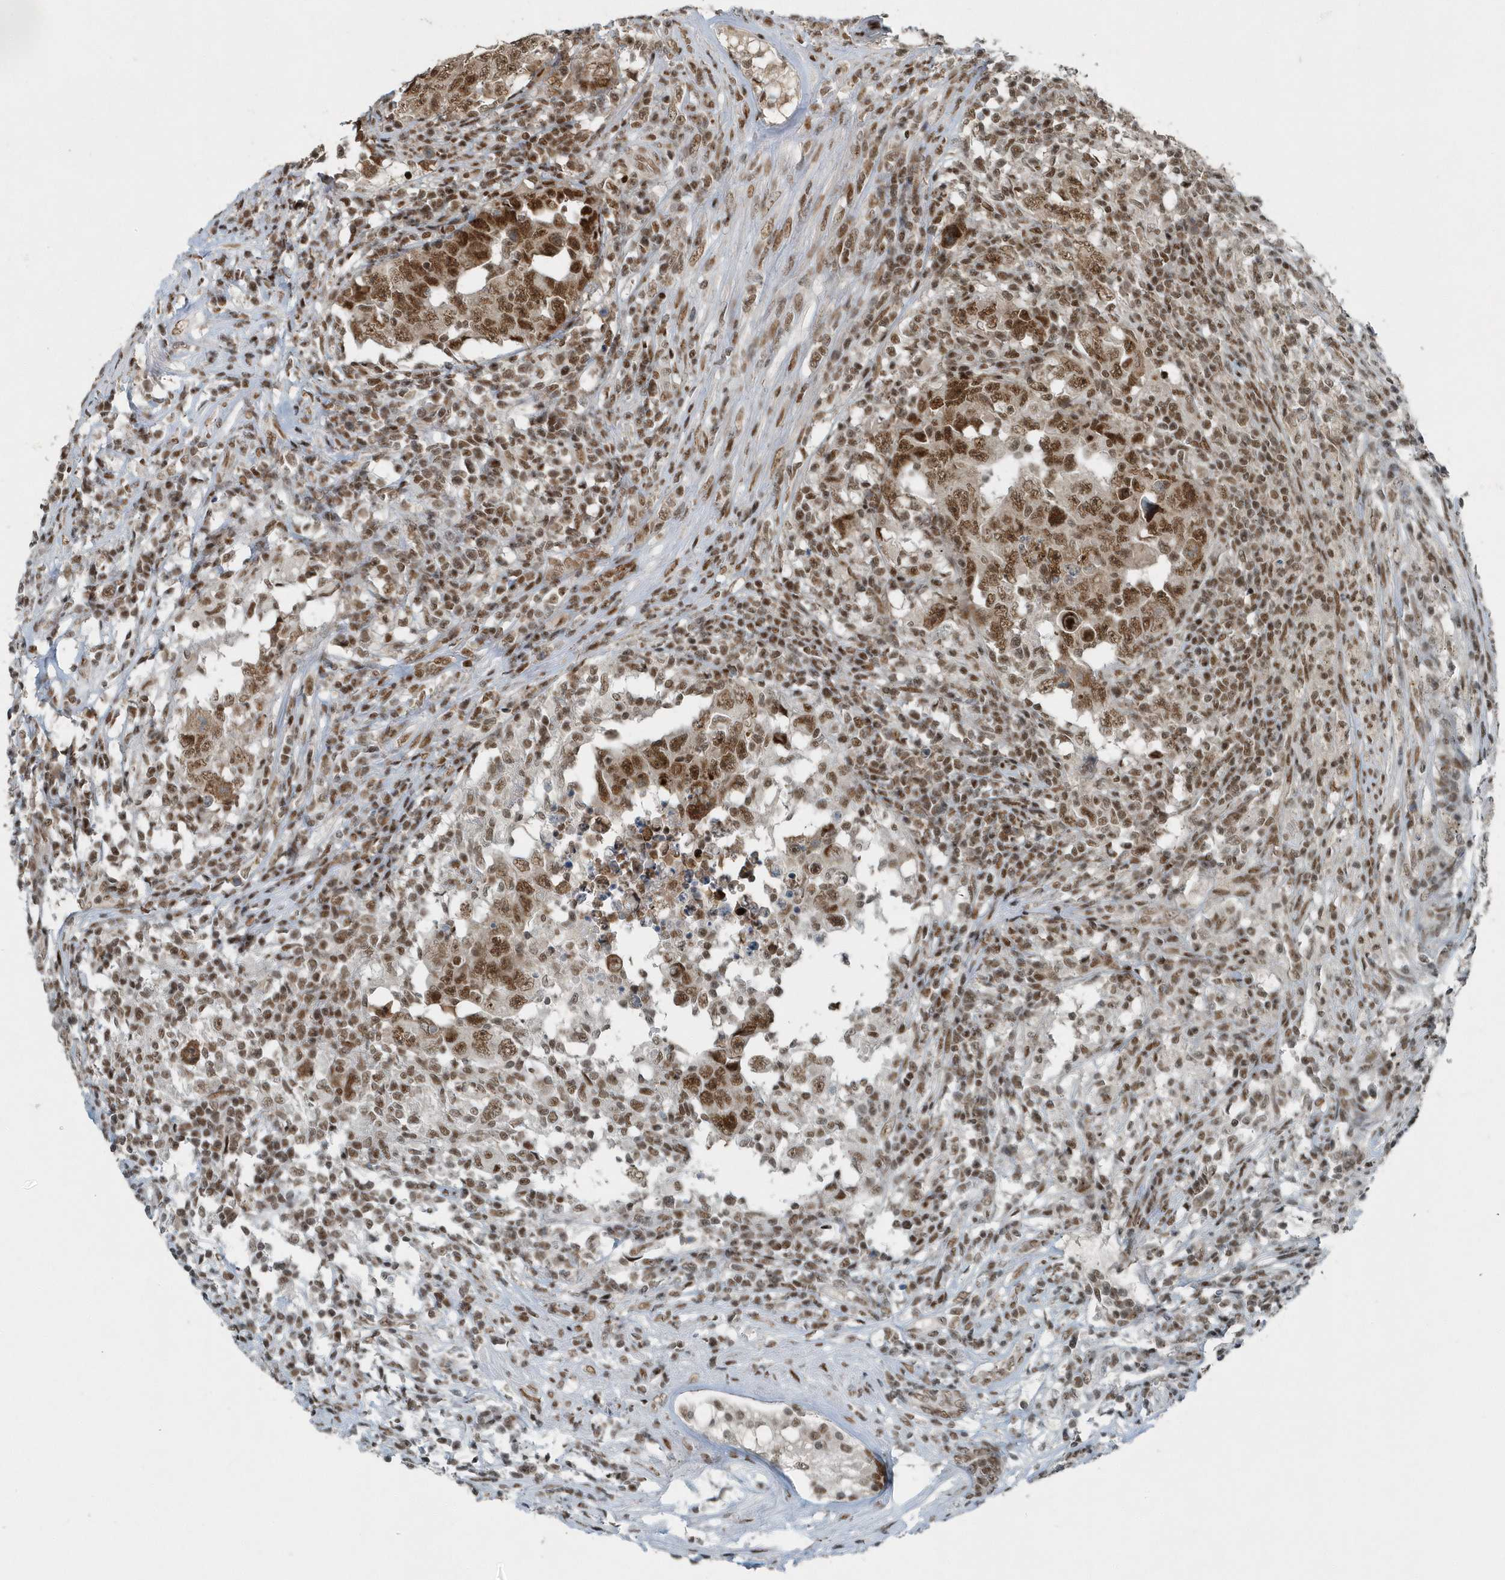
{"staining": {"intensity": "strong", "quantity": ">75%", "location": "nuclear"}, "tissue": "testis cancer", "cell_type": "Tumor cells", "image_type": "cancer", "snomed": [{"axis": "morphology", "description": "Carcinoma, Embryonal, NOS"}, {"axis": "topography", "description": "Testis"}], "caption": "This is an image of immunohistochemistry staining of testis cancer, which shows strong staining in the nuclear of tumor cells.", "gene": "YTHDC1", "patient": {"sex": "male", "age": 26}}